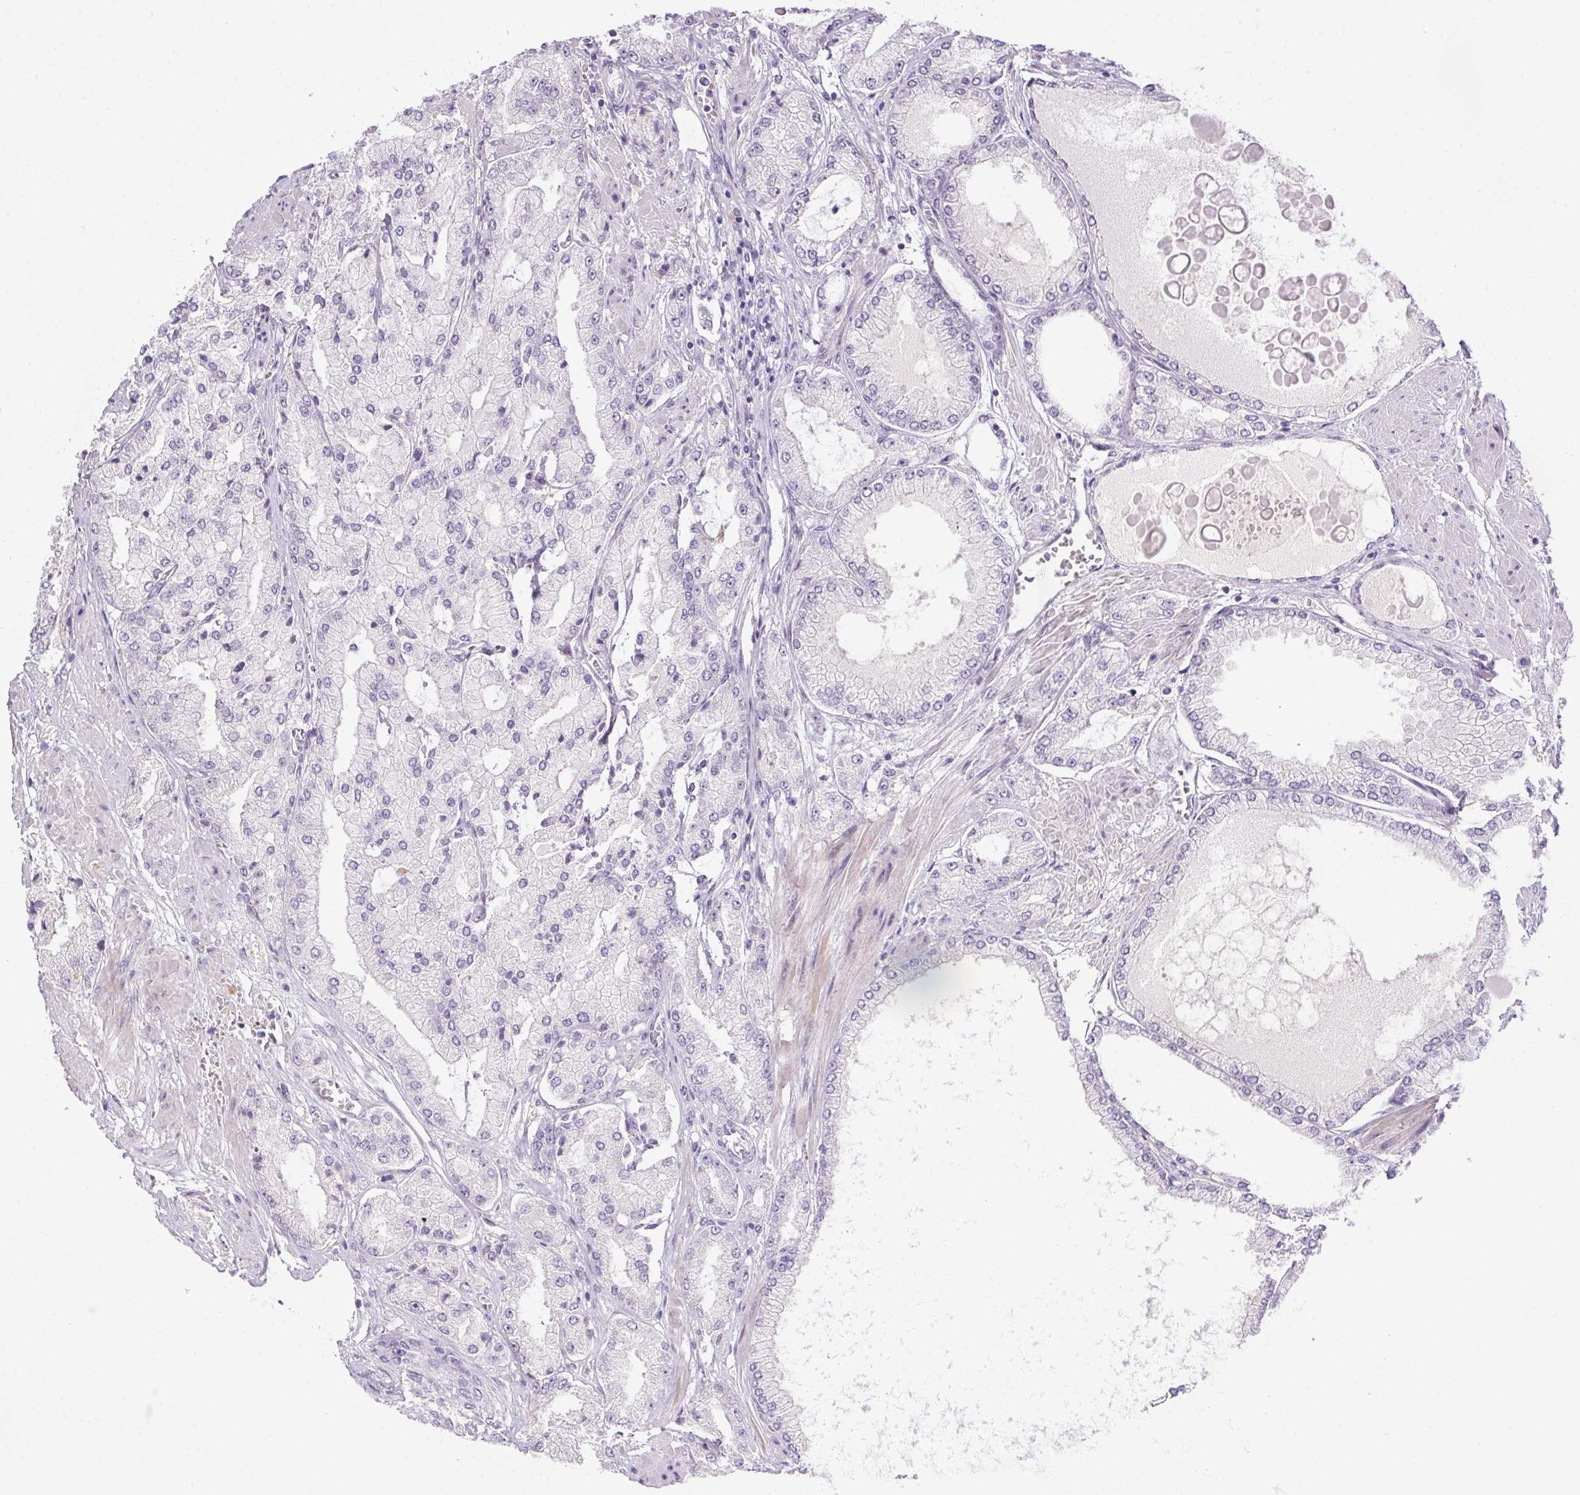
{"staining": {"intensity": "negative", "quantity": "none", "location": "none"}, "tissue": "prostate cancer", "cell_type": "Tumor cells", "image_type": "cancer", "snomed": [{"axis": "morphology", "description": "Adenocarcinoma, High grade"}, {"axis": "topography", "description": "Prostate"}], "caption": "Human prostate cancer (high-grade adenocarcinoma) stained for a protein using IHC exhibits no expression in tumor cells.", "gene": "LRRTM1", "patient": {"sex": "male", "age": 68}}